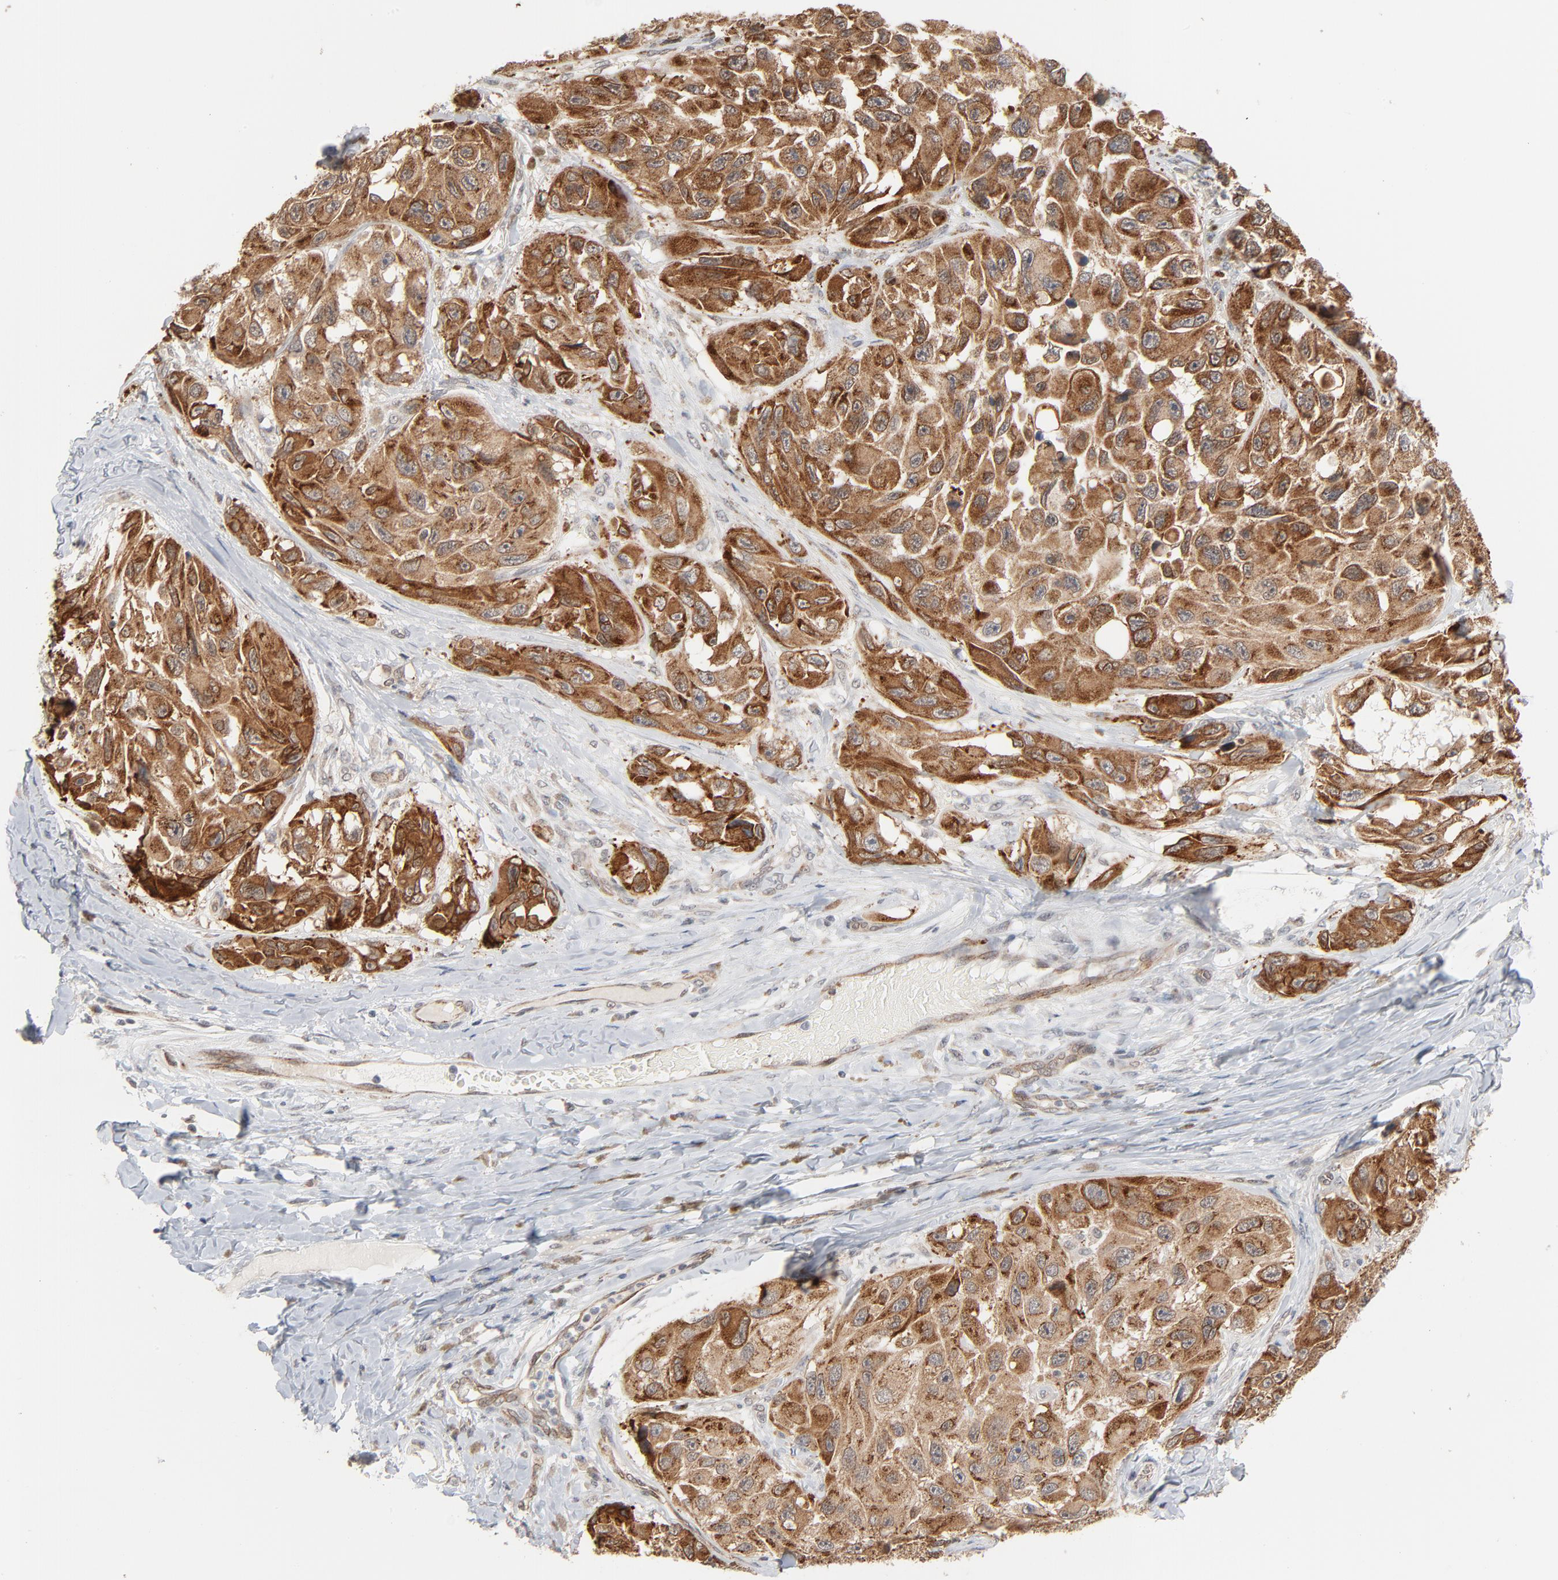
{"staining": {"intensity": "strong", "quantity": ">75%", "location": "cytoplasmic/membranous"}, "tissue": "melanoma", "cell_type": "Tumor cells", "image_type": "cancer", "snomed": [{"axis": "morphology", "description": "Malignant melanoma, NOS"}, {"axis": "topography", "description": "Skin"}], "caption": "Immunohistochemistry (IHC) photomicrograph of melanoma stained for a protein (brown), which reveals high levels of strong cytoplasmic/membranous expression in approximately >75% of tumor cells.", "gene": "ITPR3", "patient": {"sex": "female", "age": 73}}